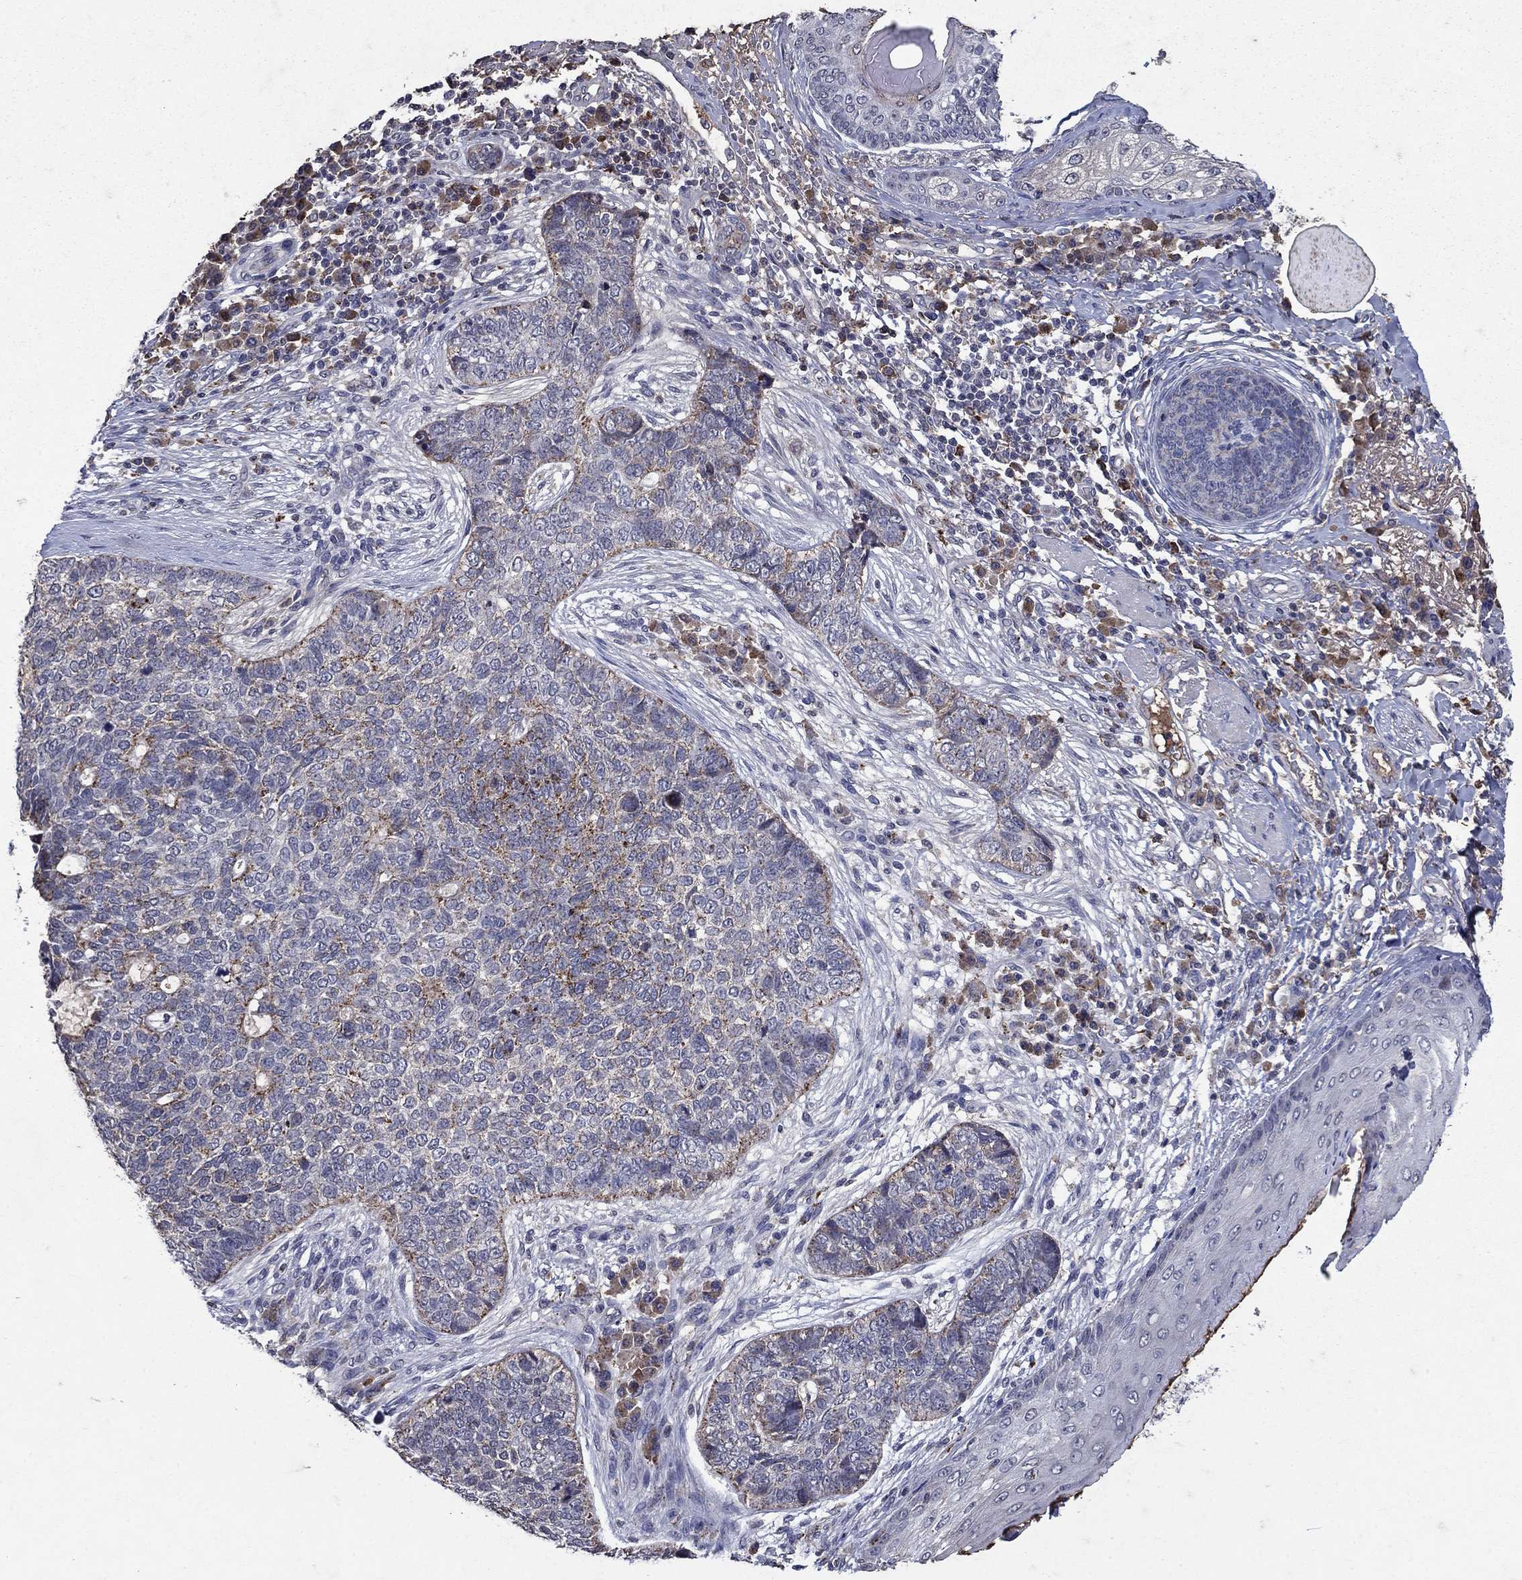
{"staining": {"intensity": "moderate", "quantity": "<25%", "location": "cytoplasmic/membranous"}, "tissue": "skin cancer", "cell_type": "Tumor cells", "image_type": "cancer", "snomed": [{"axis": "morphology", "description": "Basal cell carcinoma"}, {"axis": "topography", "description": "Skin"}], "caption": "High-power microscopy captured an immunohistochemistry histopathology image of skin cancer (basal cell carcinoma), revealing moderate cytoplasmic/membranous expression in about <25% of tumor cells. (IHC, brightfield microscopy, high magnification).", "gene": "NPC2", "patient": {"sex": "female", "age": 69}}